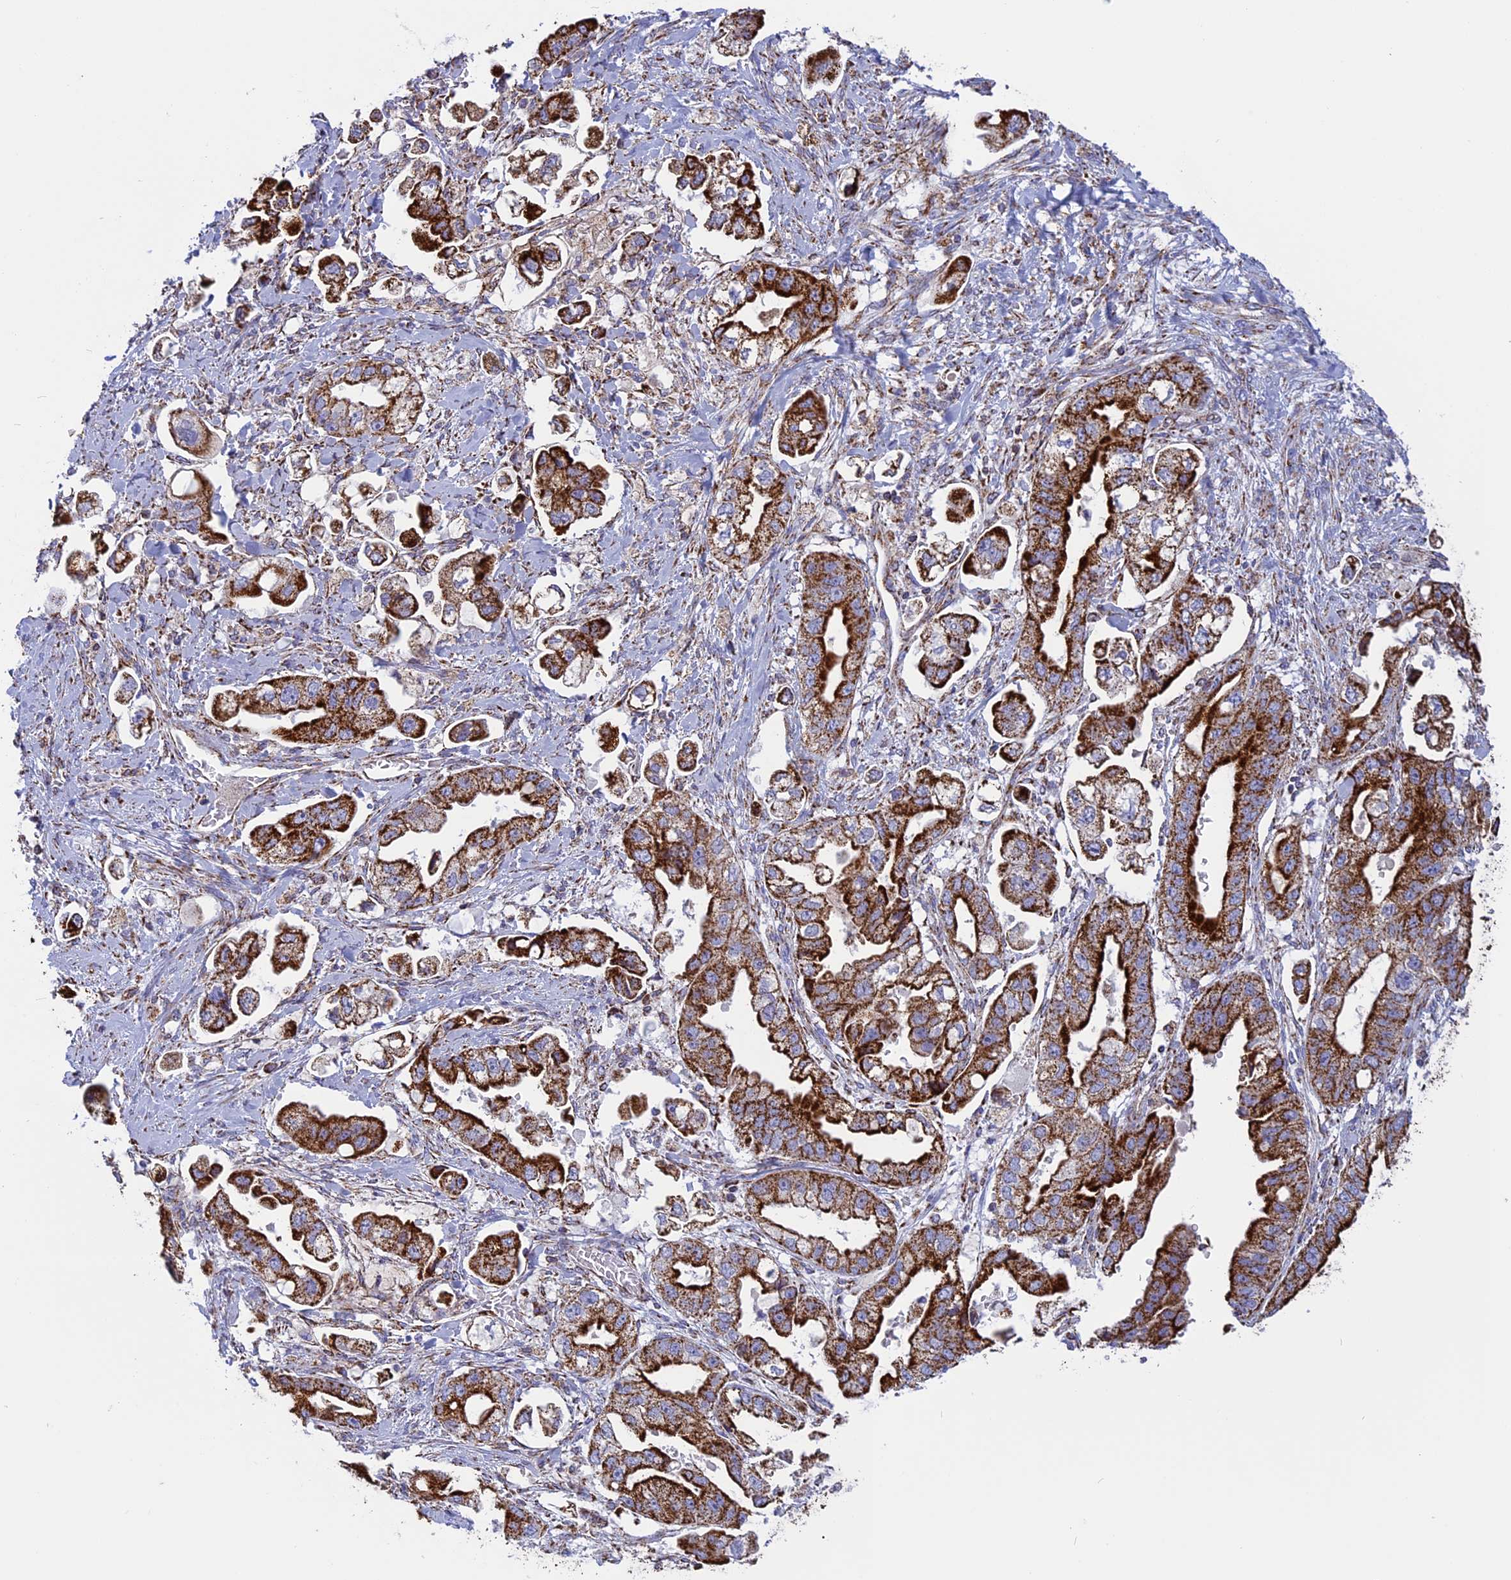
{"staining": {"intensity": "strong", "quantity": ">75%", "location": "cytoplasmic/membranous"}, "tissue": "stomach cancer", "cell_type": "Tumor cells", "image_type": "cancer", "snomed": [{"axis": "morphology", "description": "Adenocarcinoma, NOS"}, {"axis": "topography", "description": "Stomach"}], "caption": "Immunohistochemistry (IHC) micrograph of stomach cancer stained for a protein (brown), which exhibits high levels of strong cytoplasmic/membranous expression in approximately >75% of tumor cells.", "gene": "ISOC2", "patient": {"sex": "male", "age": 62}}